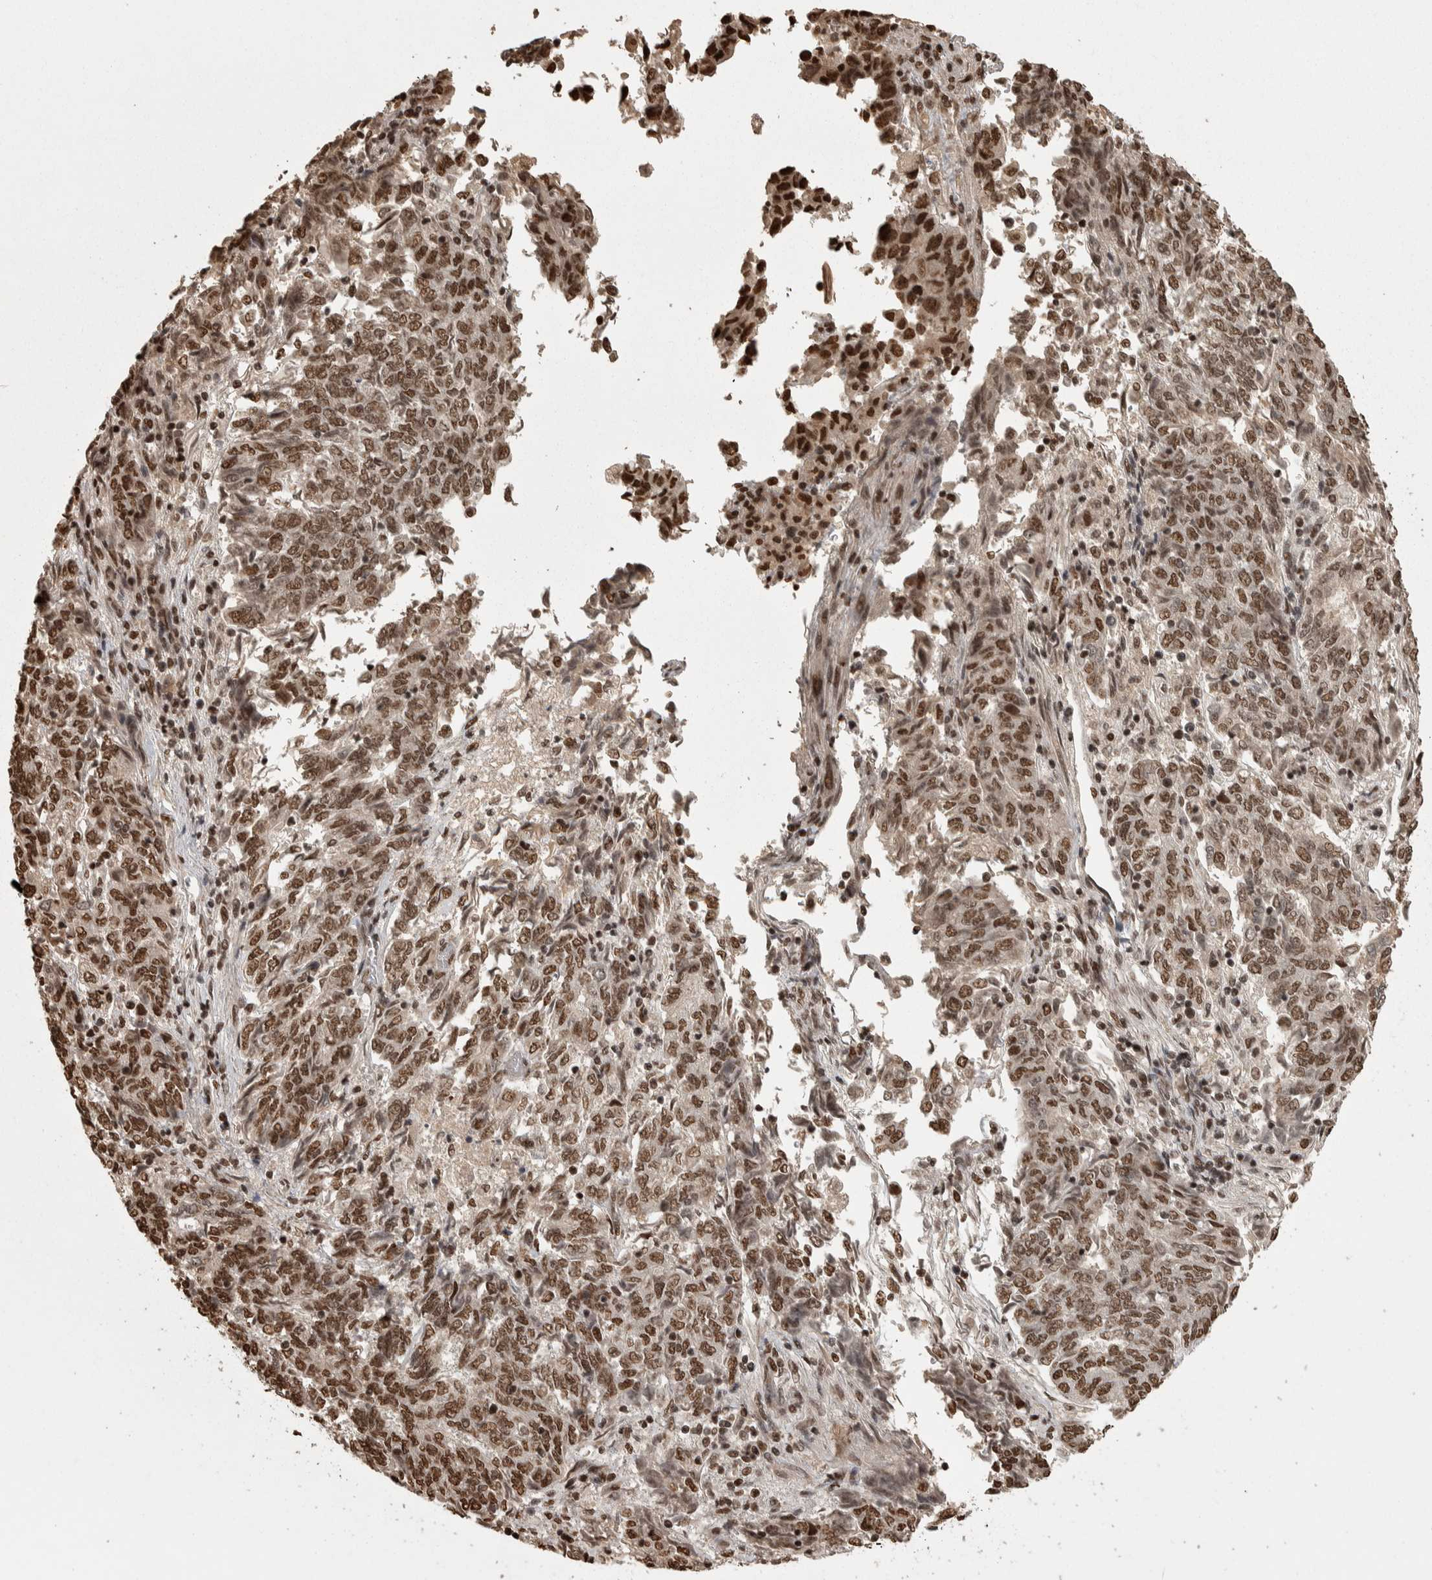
{"staining": {"intensity": "moderate", "quantity": ">75%", "location": "nuclear"}, "tissue": "endometrial cancer", "cell_type": "Tumor cells", "image_type": "cancer", "snomed": [{"axis": "morphology", "description": "Adenocarcinoma, NOS"}, {"axis": "topography", "description": "Endometrium"}], "caption": "A micrograph showing moderate nuclear expression in approximately >75% of tumor cells in endometrial adenocarcinoma, as visualized by brown immunohistochemical staining.", "gene": "ZFHX4", "patient": {"sex": "female", "age": 80}}